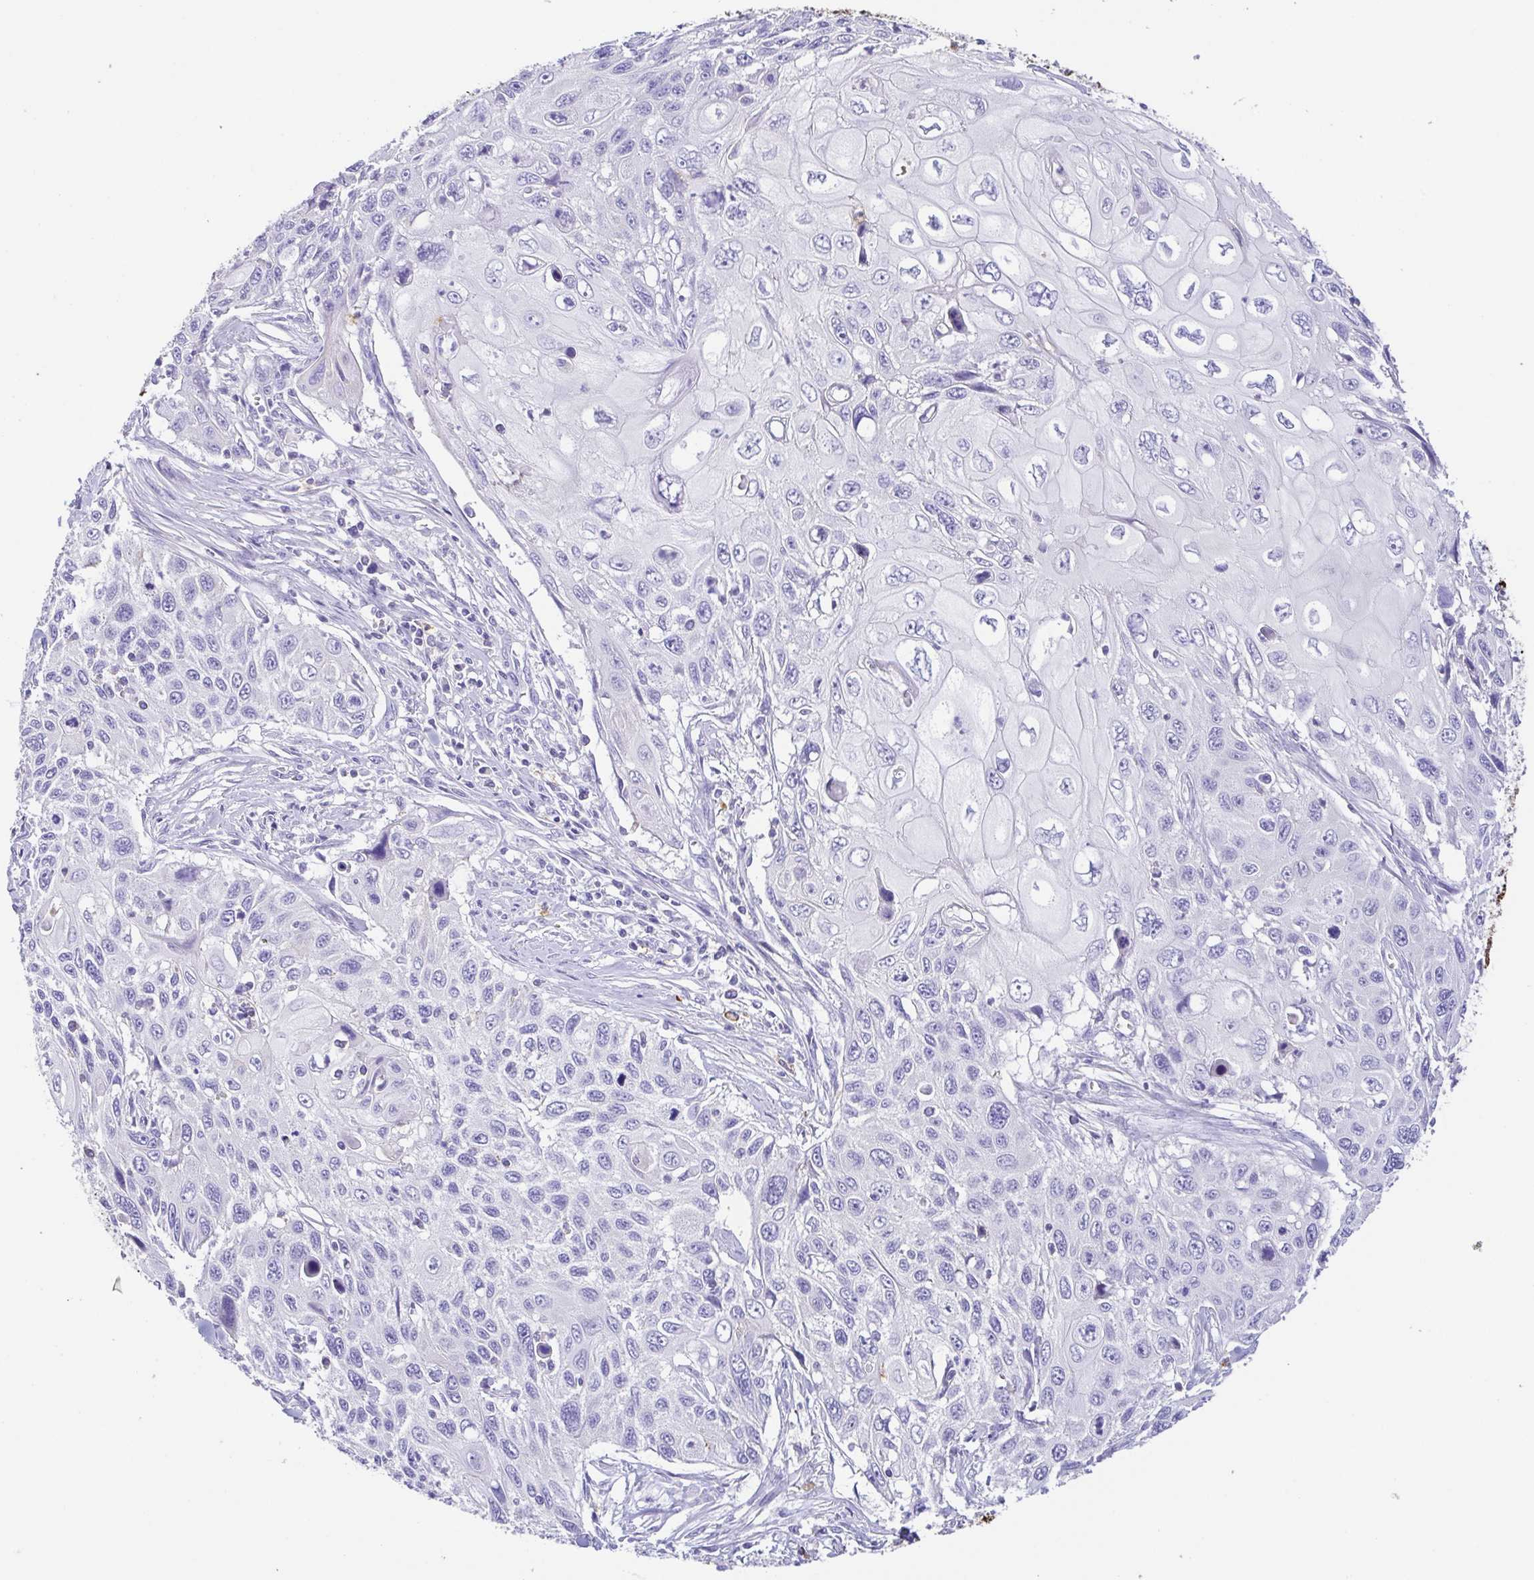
{"staining": {"intensity": "negative", "quantity": "none", "location": "none"}, "tissue": "cervical cancer", "cell_type": "Tumor cells", "image_type": "cancer", "snomed": [{"axis": "morphology", "description": "Squamous cell carcinoma, NOS"}, {"axis": "topography", "description": "Cervix"}], "caption": "The photomicrograph shows no significant positivity in tumor cells of squamous cell carcinoma (cervical).", "gene": "ARPP21", "patient": {"sex": "female", "age": 70}}